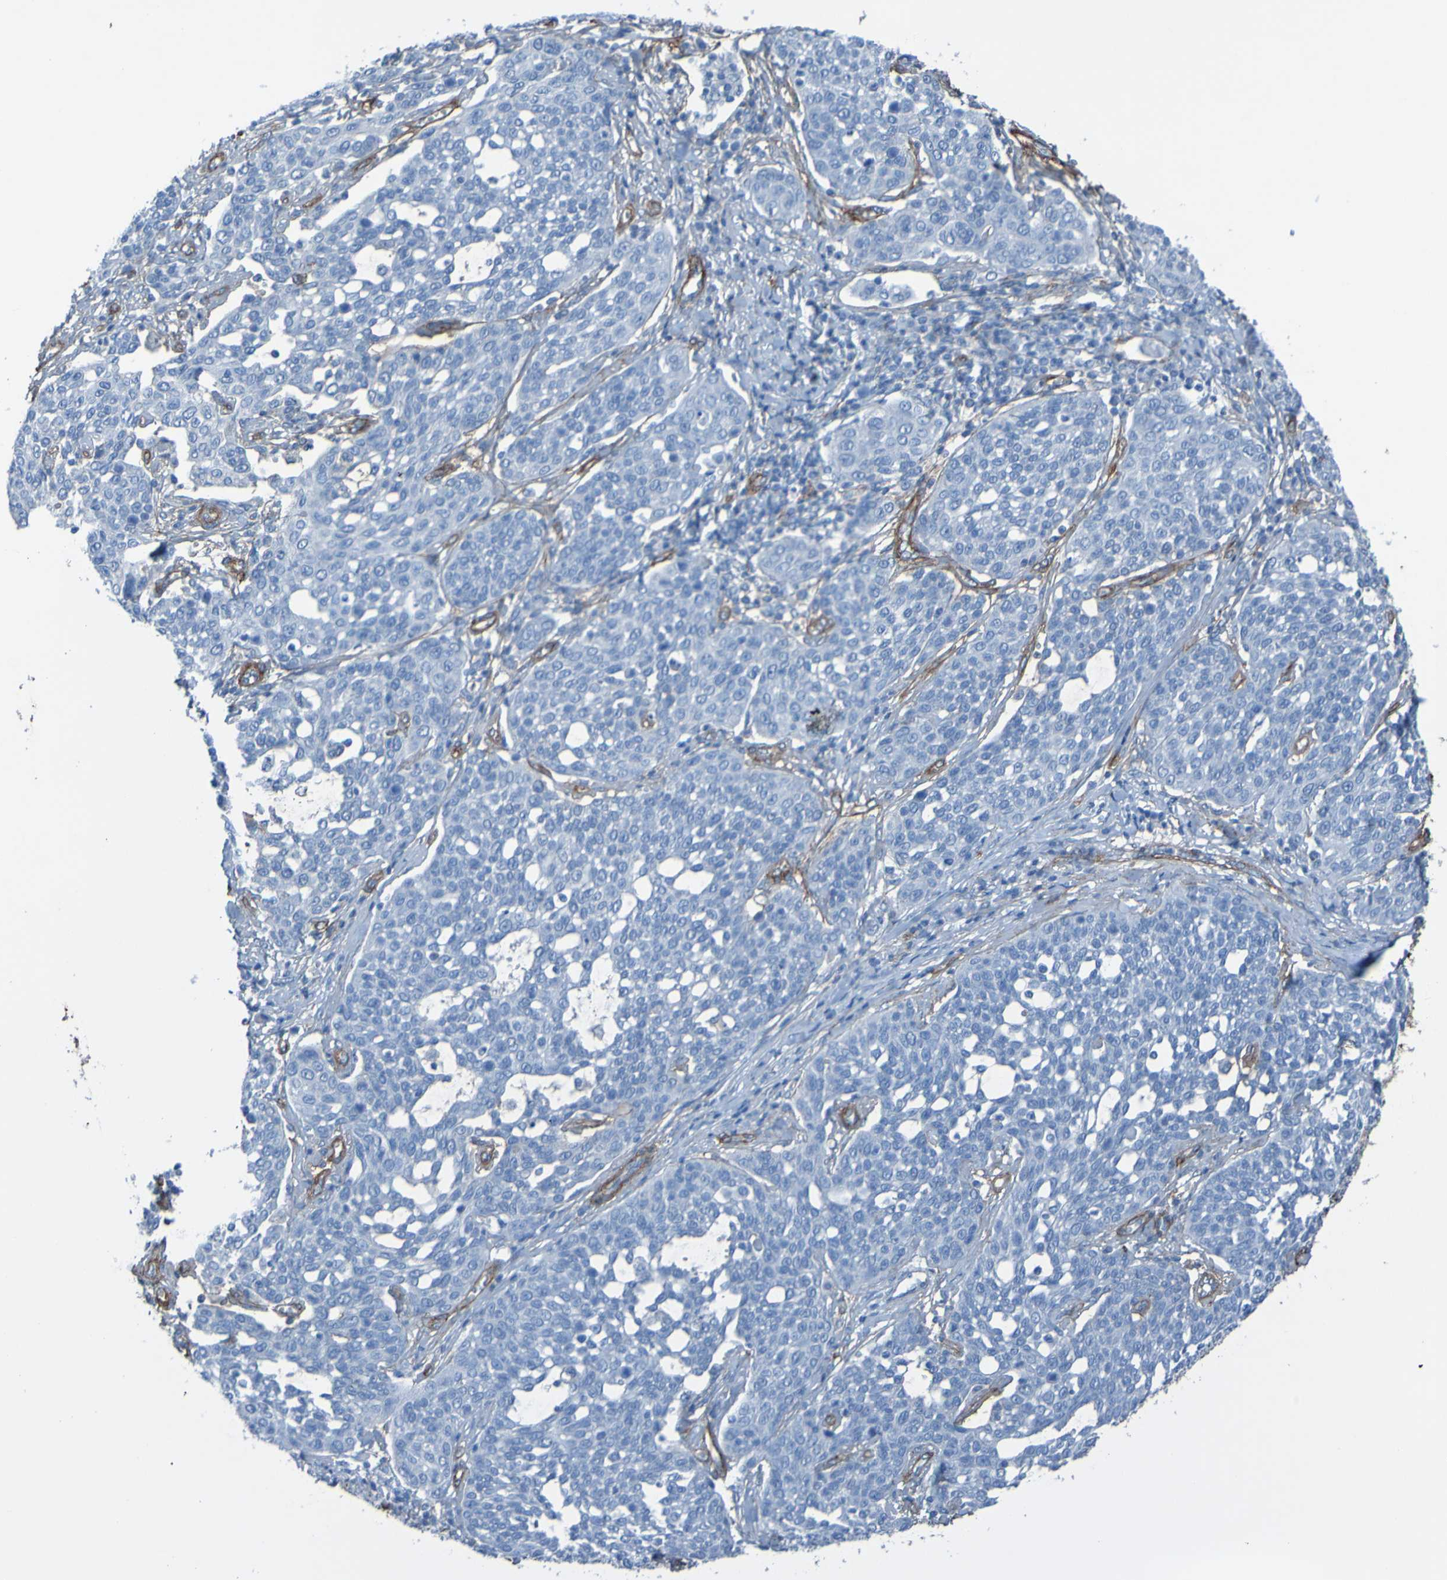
{"staining": {"intensity": "negative", "quantity": "none", "location": "none"}, "tissue": "cervical cancer", "cell_type": "Tumor cells", "image_type": "cancer", "snomed": [{"axis": "morphology", "description": "Squamous cell carcinoma, NOS"}, {"axis": "topography", "description": "Cervix"}], "caption": "This is a photomicrograph of immunohistochemistry (IHC) staining of cervical cancer (squamous cell carcinoma), which shows no positivity in tumor cells.", "gene": "COL4A2", "patient": {"sex": "female", "age": 34}}